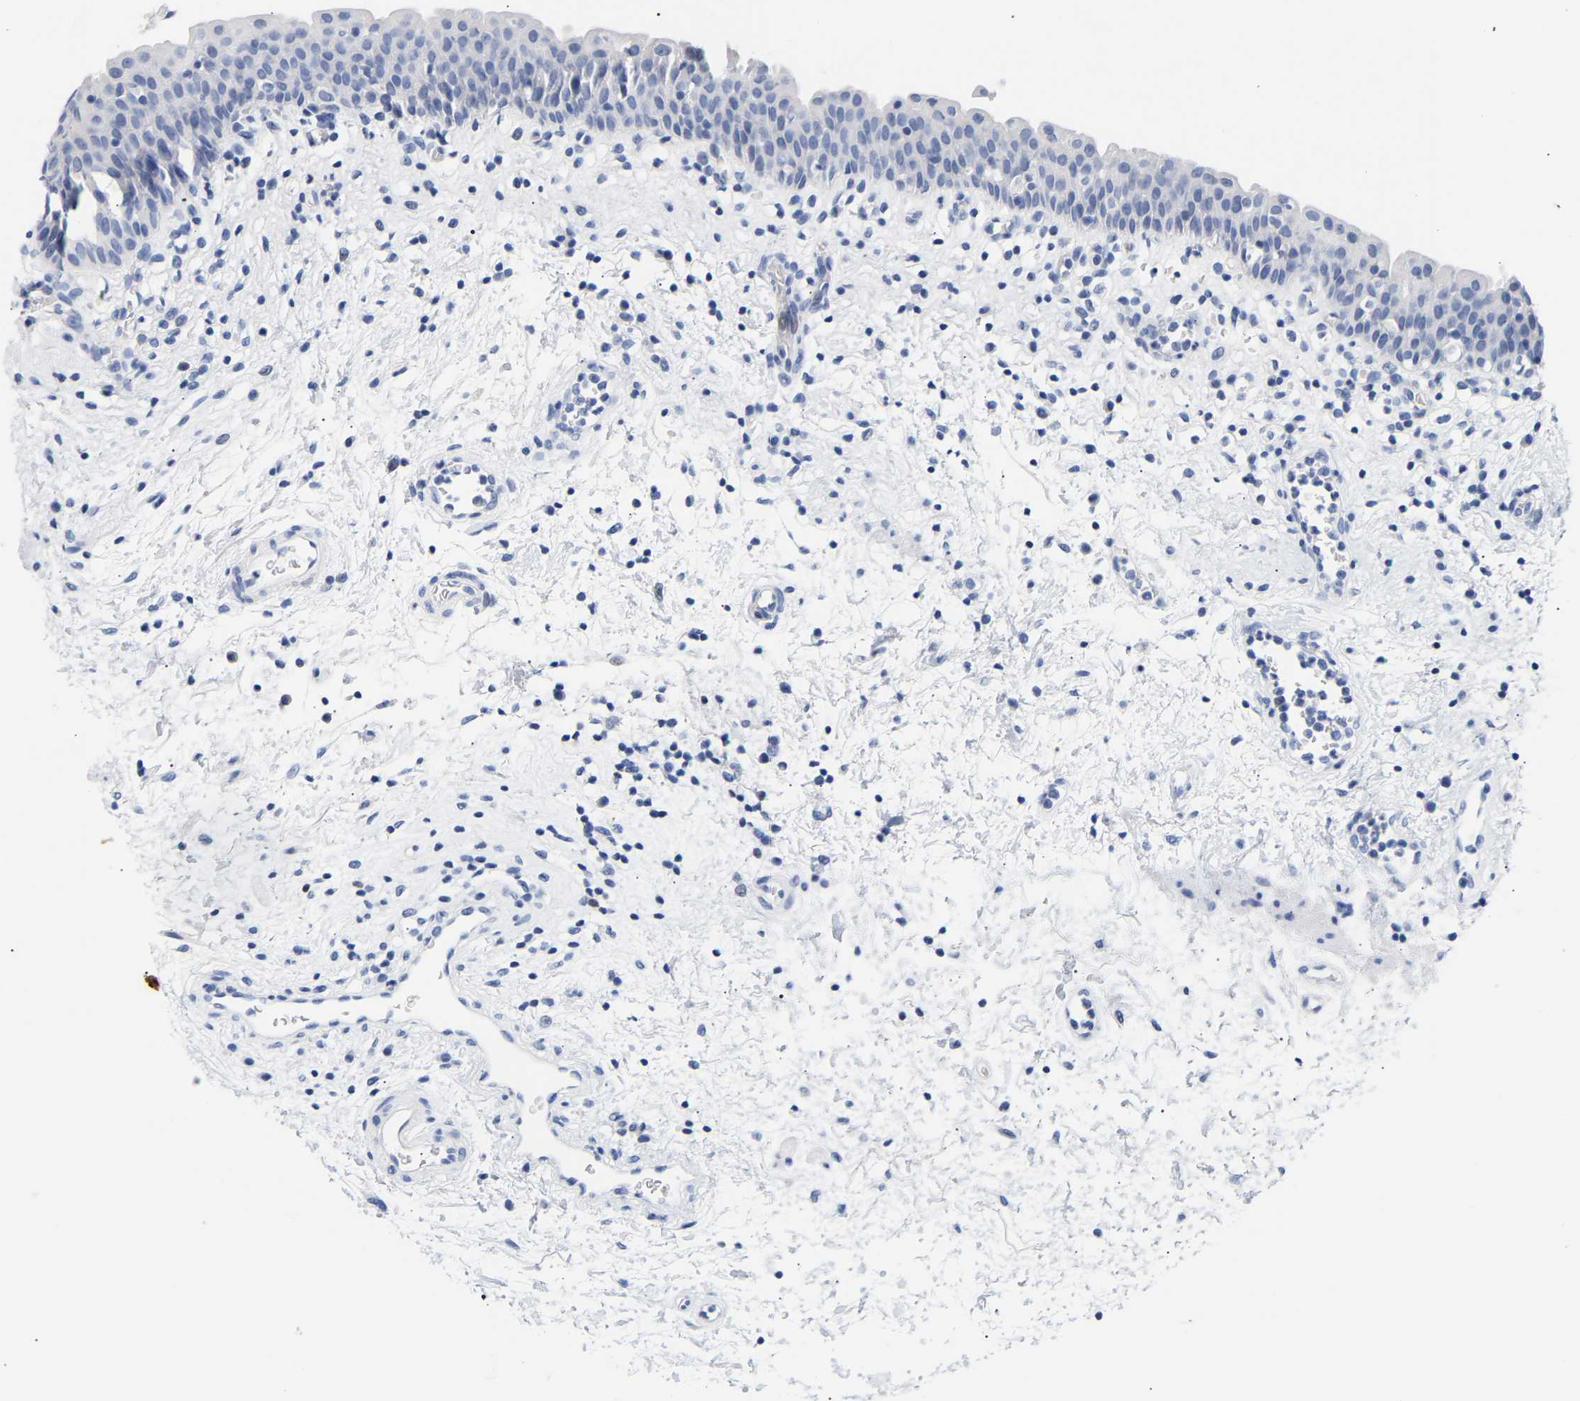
{"staining": {"intensity": "negative", "quantity": "none", "location": "none"}, "tissue": "urinary bladder", "cell_type": "Urothelial cells", "image_type": "normal", "snomed": [{"axis": "morphology", "description": "Normal tissue, NOS"}, {"axis": "topography", "description": "Urinary bladder"}], "caption": "Image shows no significant protein staining in urothelial cells of benign urinary bladder. Brightfield microscopy of IHC stained with DAB (3,3'-diaminobenzidine) (brown) and hematoxylin (blue), captured at high magnification.", "gene": "SPINK2", "patient": {"sex": "male", "age": 37}}